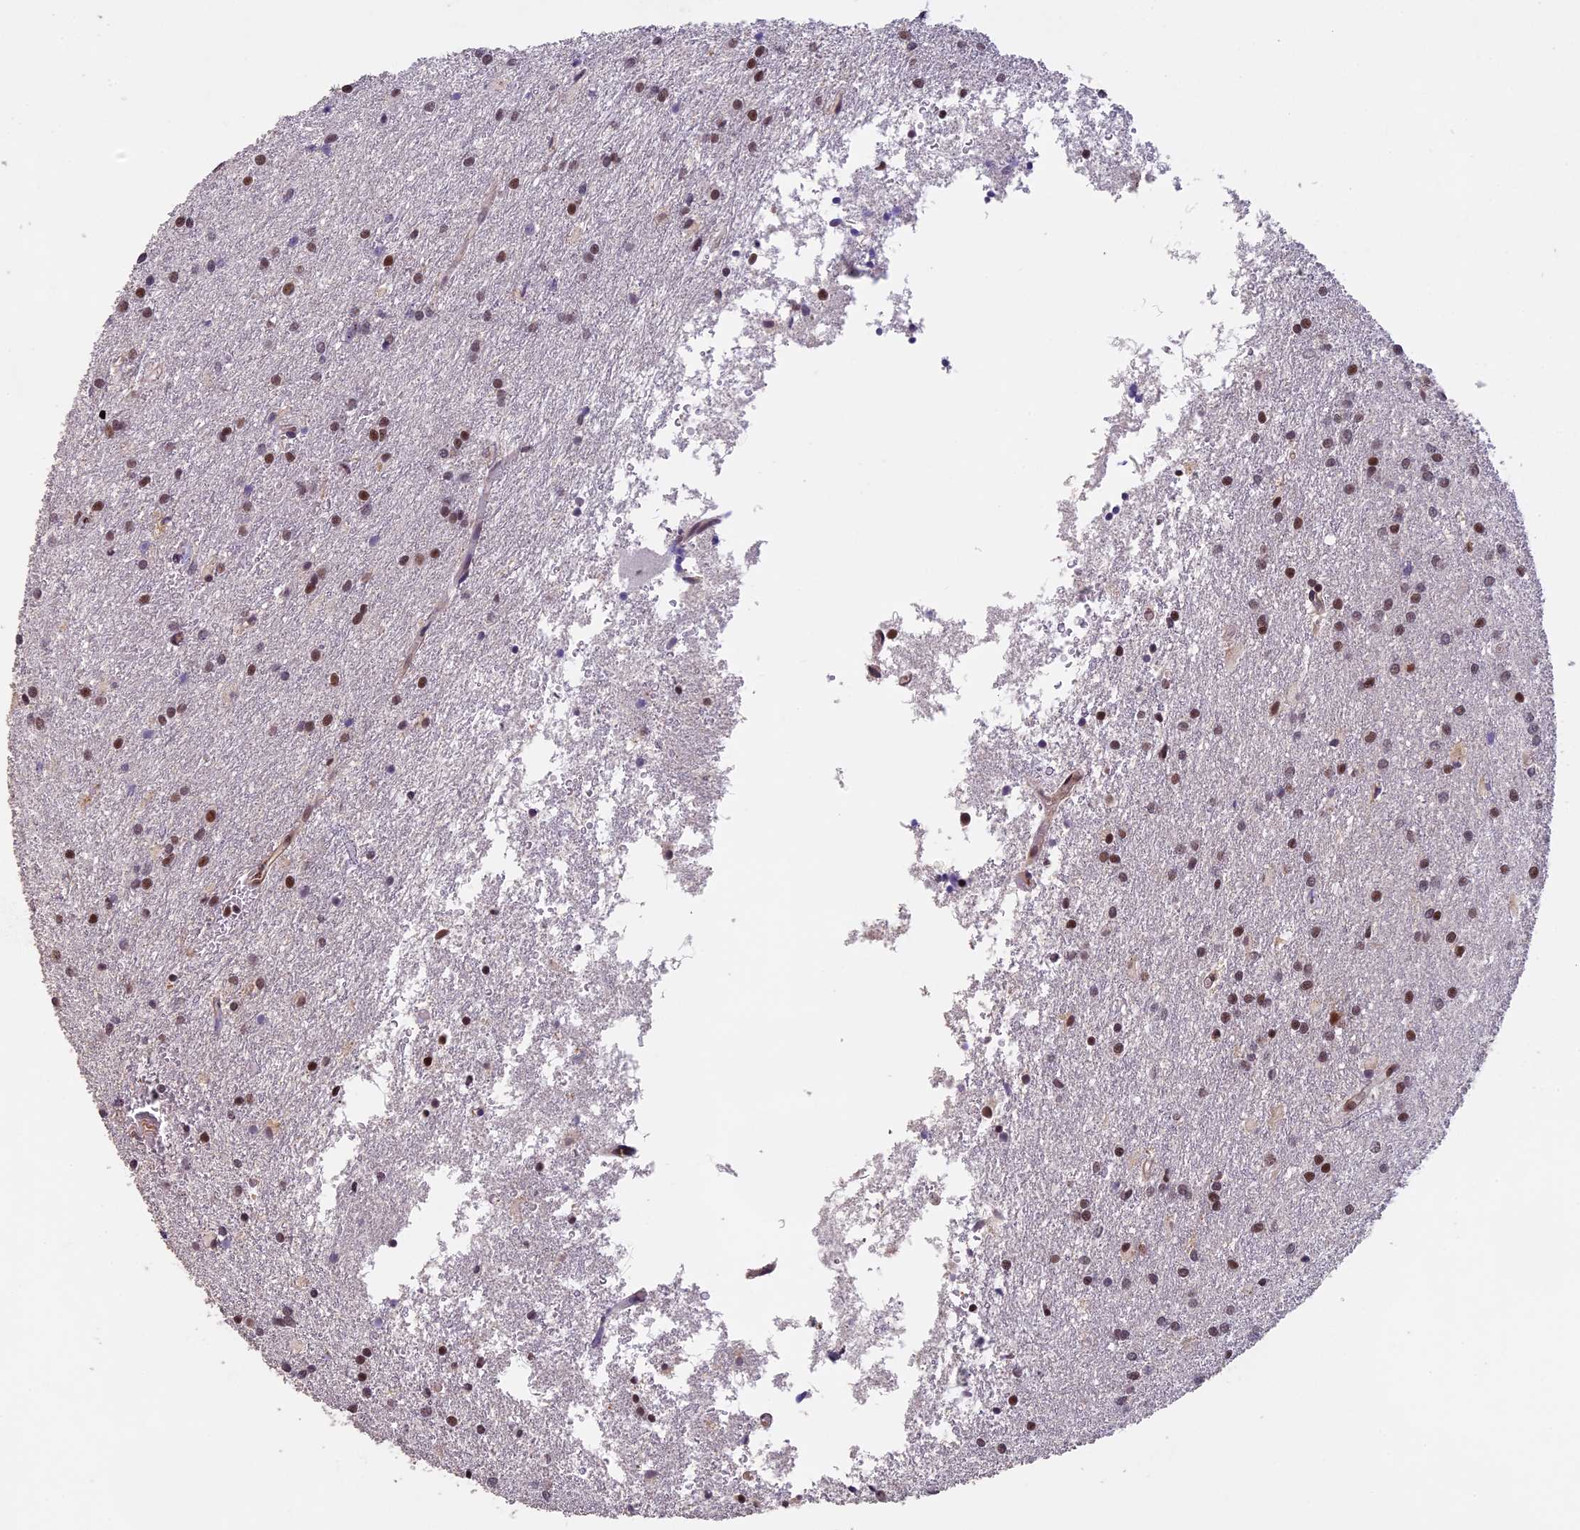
{"staining": {"intensity": "moderate", "quantity": "25%-75%", "location": "nuclear"}, "tissue": "glioma", "cell_type": "Tumor cells", "image_type": "cancer", "snomed": [{"axis": "morphology", "description": "Glioma, malignant, High grade"}, {"axis": "topography", "description": "Brain"}], "caption": "The image exhibits a brown stain indicating the presence of a protein in the nuclear of tumor cells in glioma.", "gene": "MORF4L1", "patient": {"sex": "female", "age": 50}}